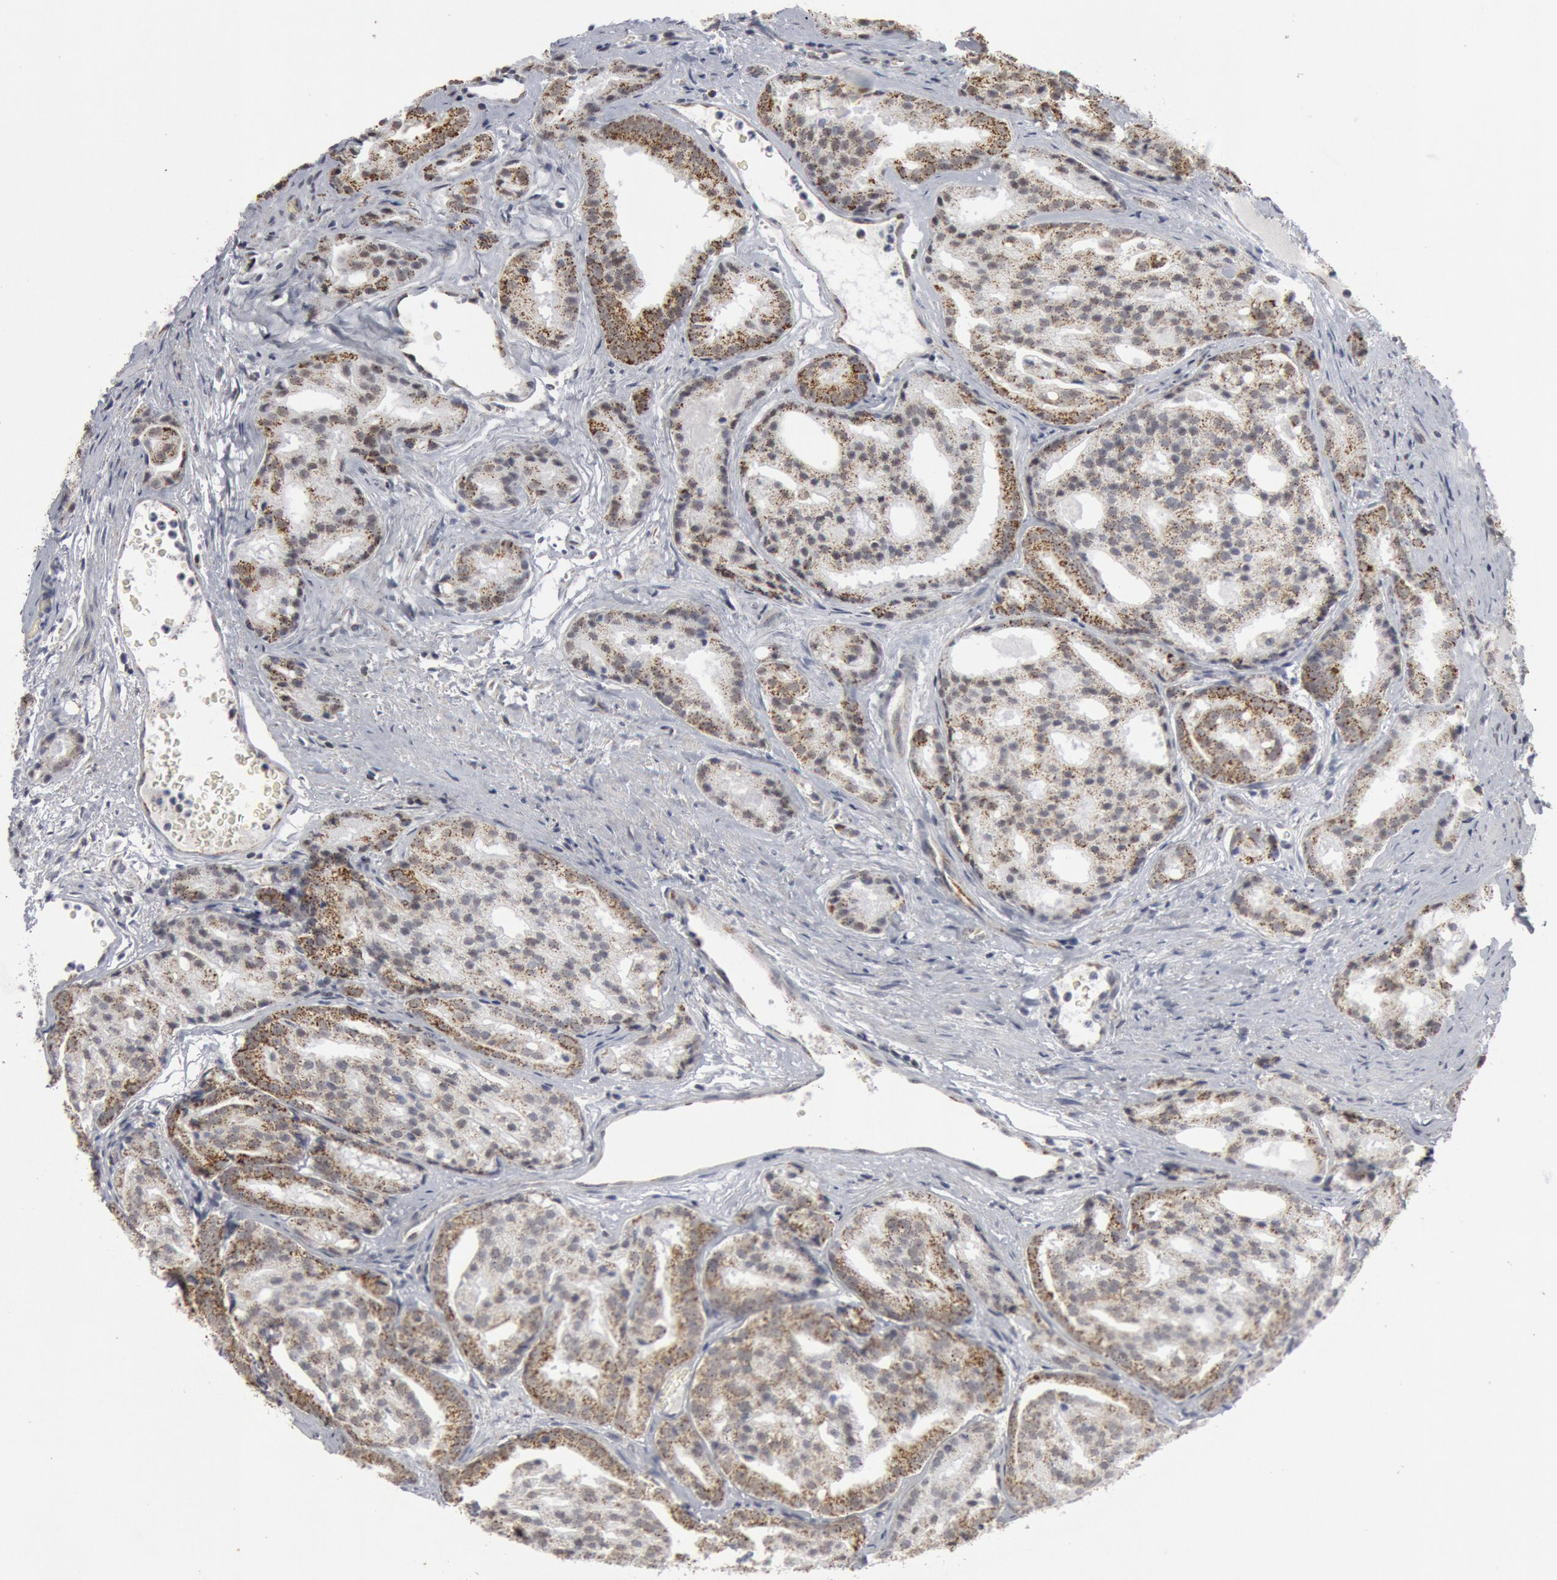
{"staining": {"intensity": "moderate", "quantity": "25%-75%", "location": "cytoplasmic/membranous"}, "tissue": "prostate cancer", "cell_type": "Tumor cells", "image_type": "cancer", "snomed": [{"axis": "morphology", "description": "Adenocarcinoma, High grade"}, {"axis": "topography", "description": "Prostate"}], "caption": "This image demonstrates IHC staining of prostate cancer (high-grade adenocarcinoma), with medium moderate cytoplasmic/membranous positivity in about 25%-75% of tumor cells.", "gene": "CASP9", "patient": {"sex": "male", "age": 64}}